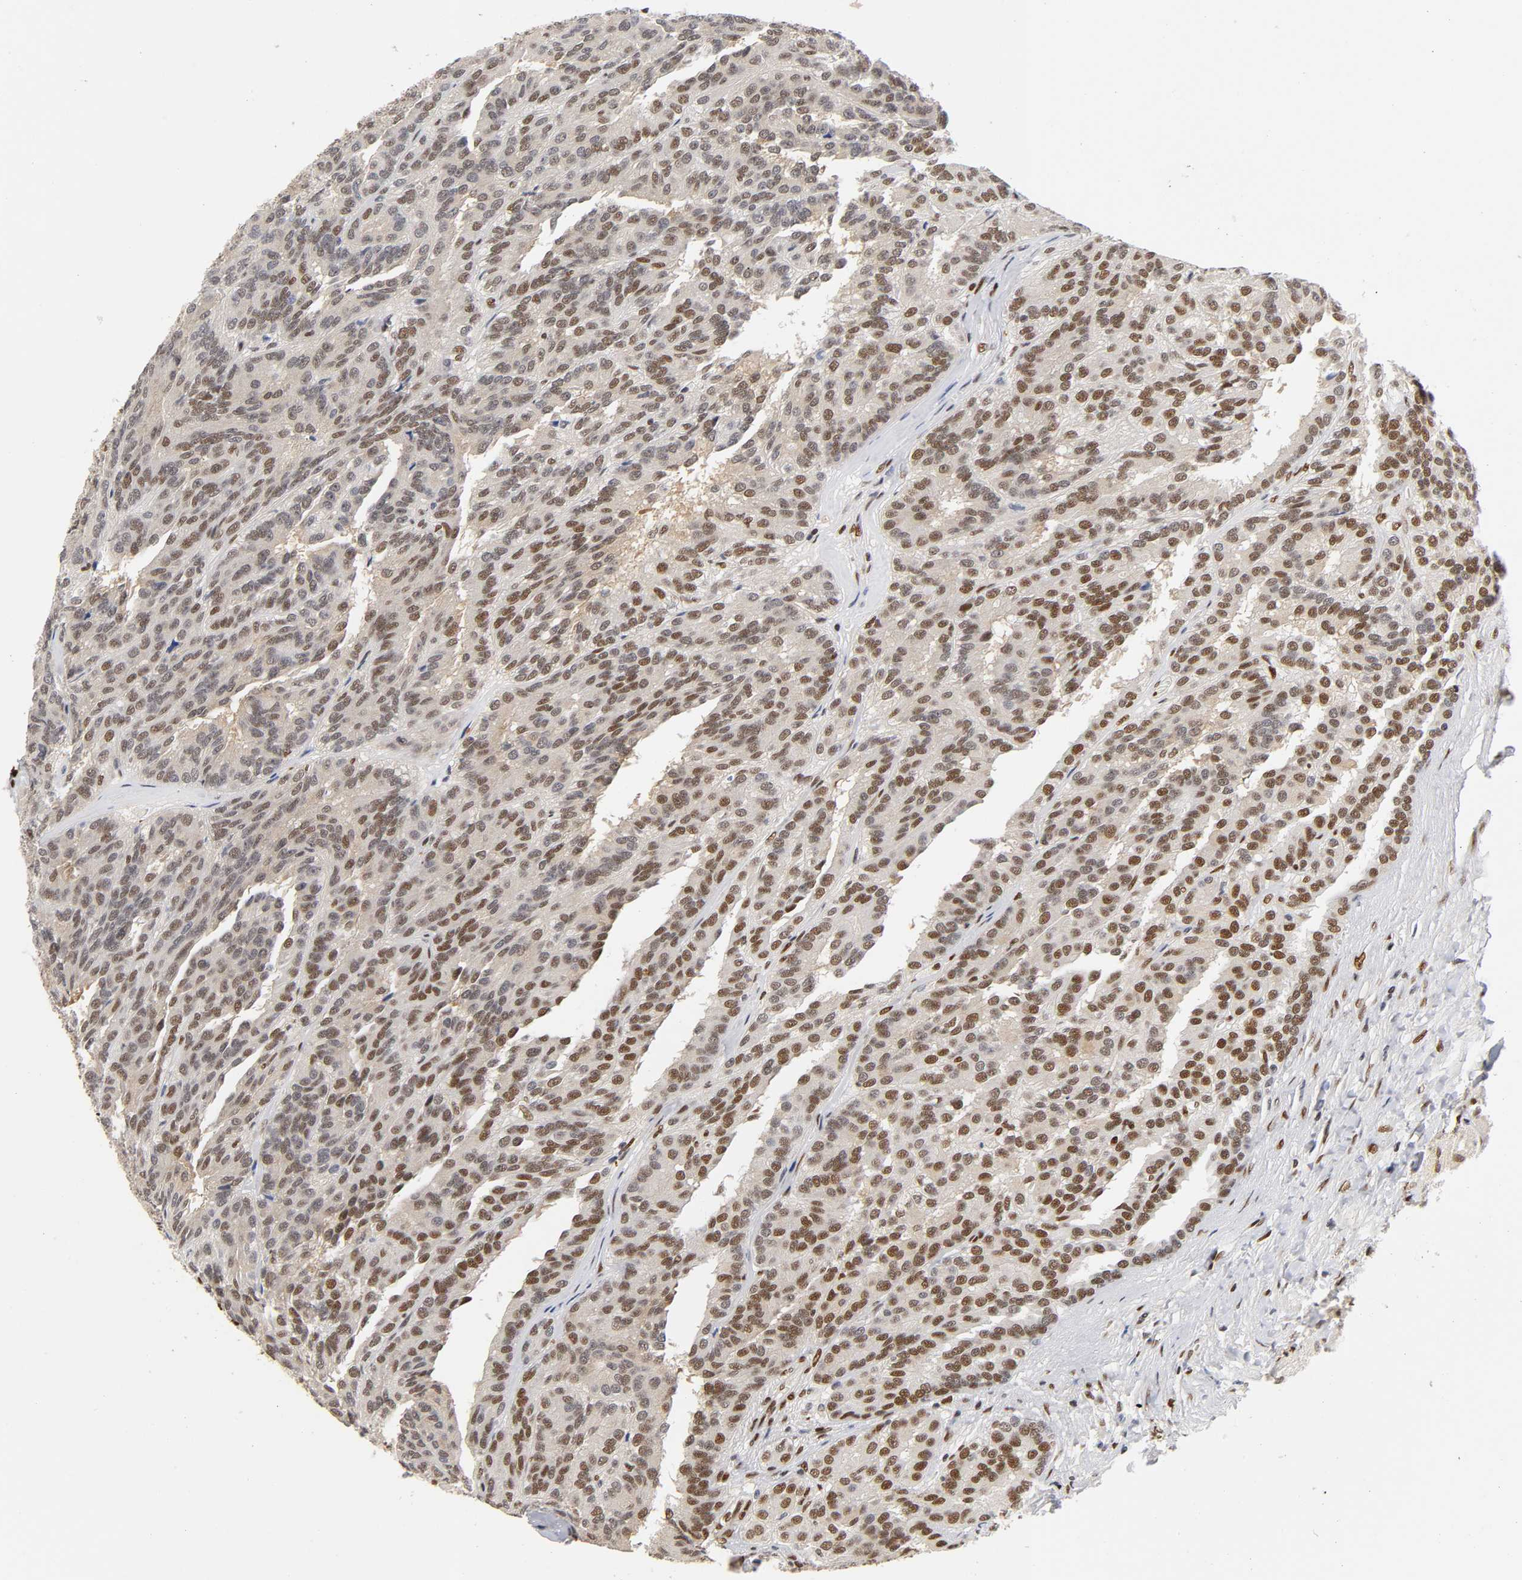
{"staining": {"intensity": "moderate", "quantity": ">75%", "location": "nuclear"}, "tissue": "renal cancer", "cell_type": "Tumor cells", "image_type": "cancer", "snomed": [{"axis": "morphology", "description": "Adenocarcinoma, NOS"}, {"axis": "topography", "description": "Kidney"}], "caption": "A brown stain shows moderate nuclear staining of a protein in human renal adenocarcinoma tumor cells.", "gene": "NR3C1", "patient": {"sex": "male", "age": 46}}